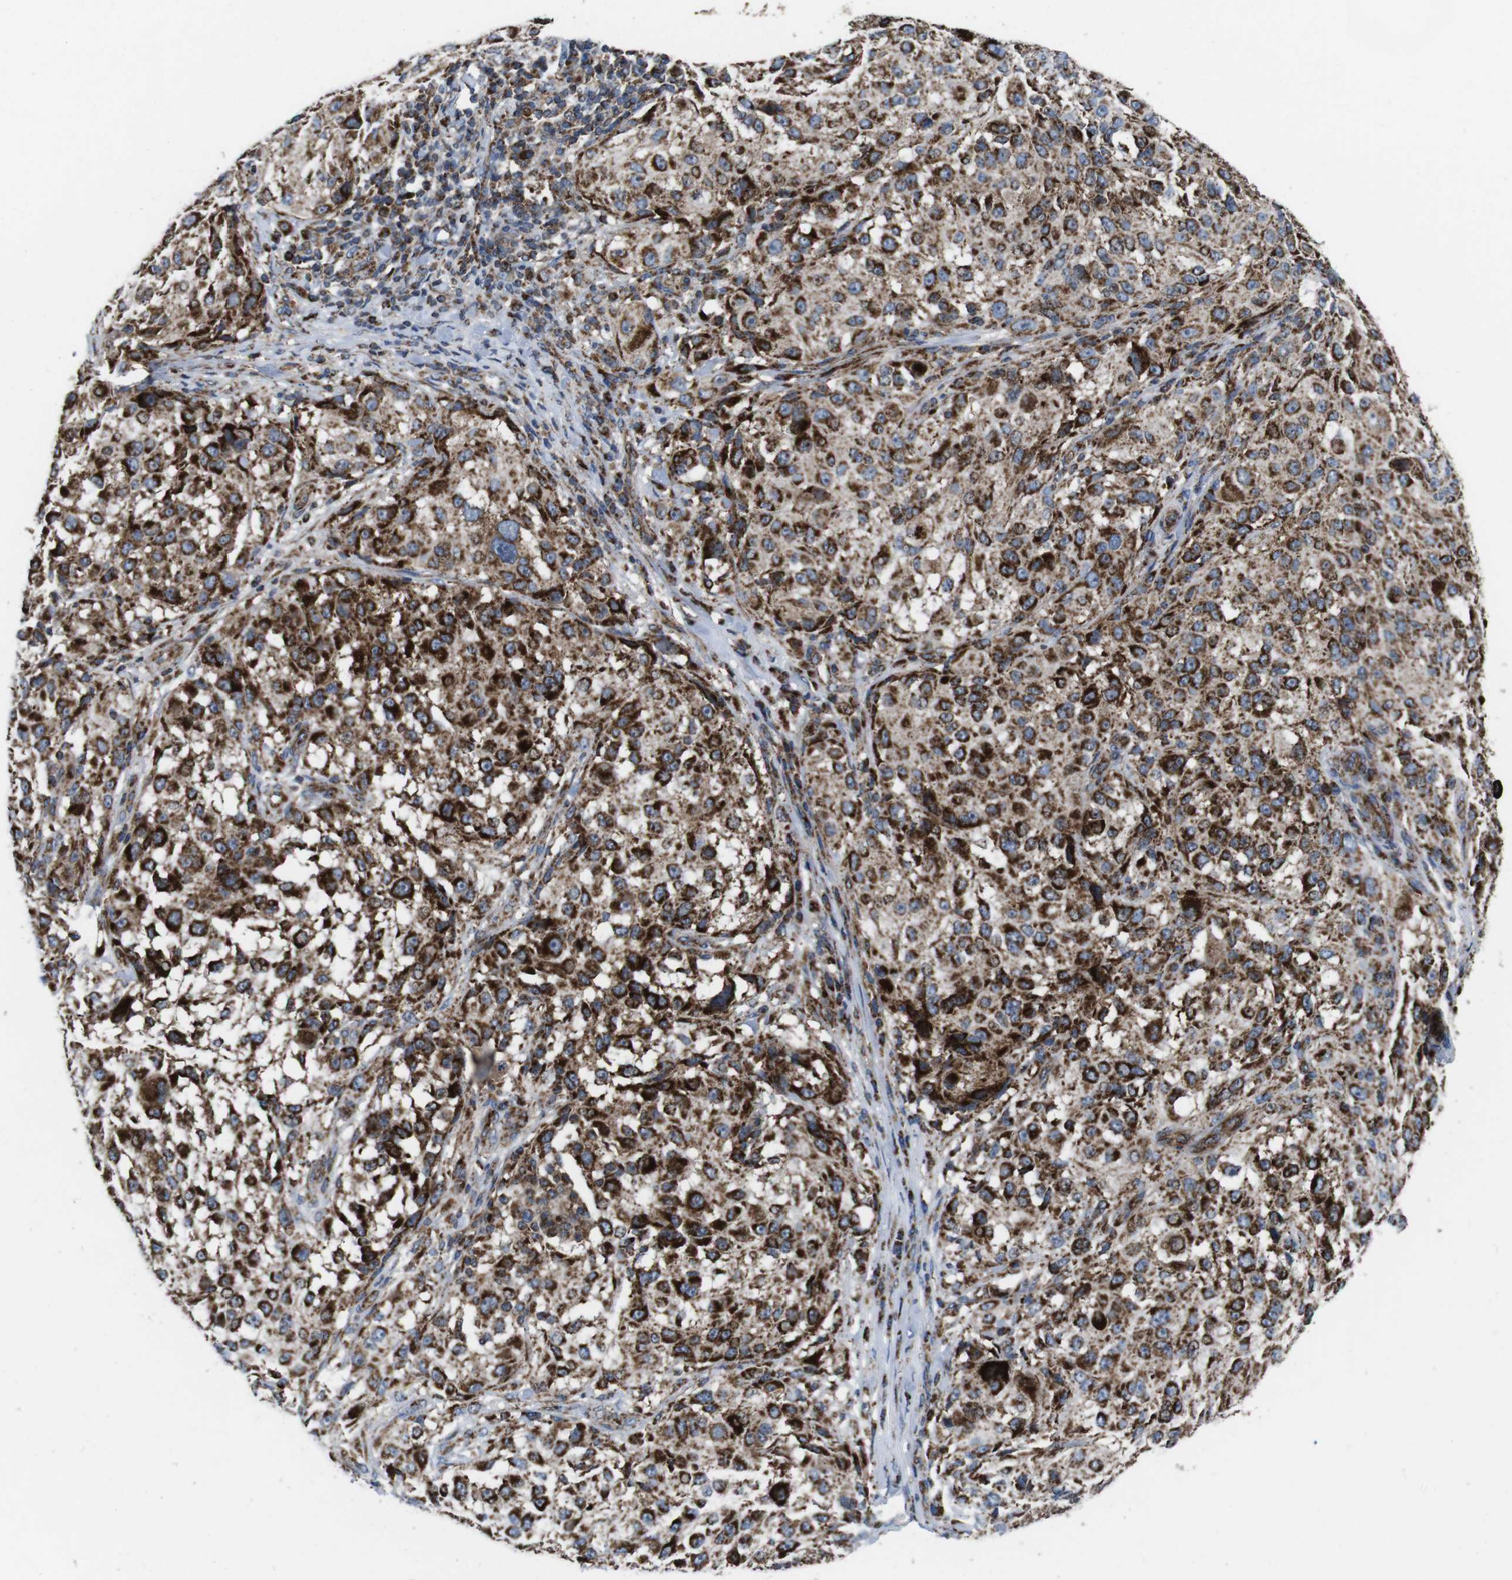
{"staining": {"intensity": "moderate", "quantity": ">75%", "location": "cytoplasmic/membranous"}, "tissue": "melanoma", "cell_type": "Tumor cells", "image_type": "cancer", "snomed": [{"axis": "morphology", "description": "Necrosis, NOS"}, {"axis": "morphology", "description": "Malignant melanoma, NOS"}, {"axis": "topography", "description": "Skin"}], "caption": "Immunohistochemical staining of melanoma exhibits medium levels of moderate cytoplasmic/membranous protein positivity in about >75% of tumor cells.", "gene": "HK1", "patient": {"sex": "female", "age": 87}}